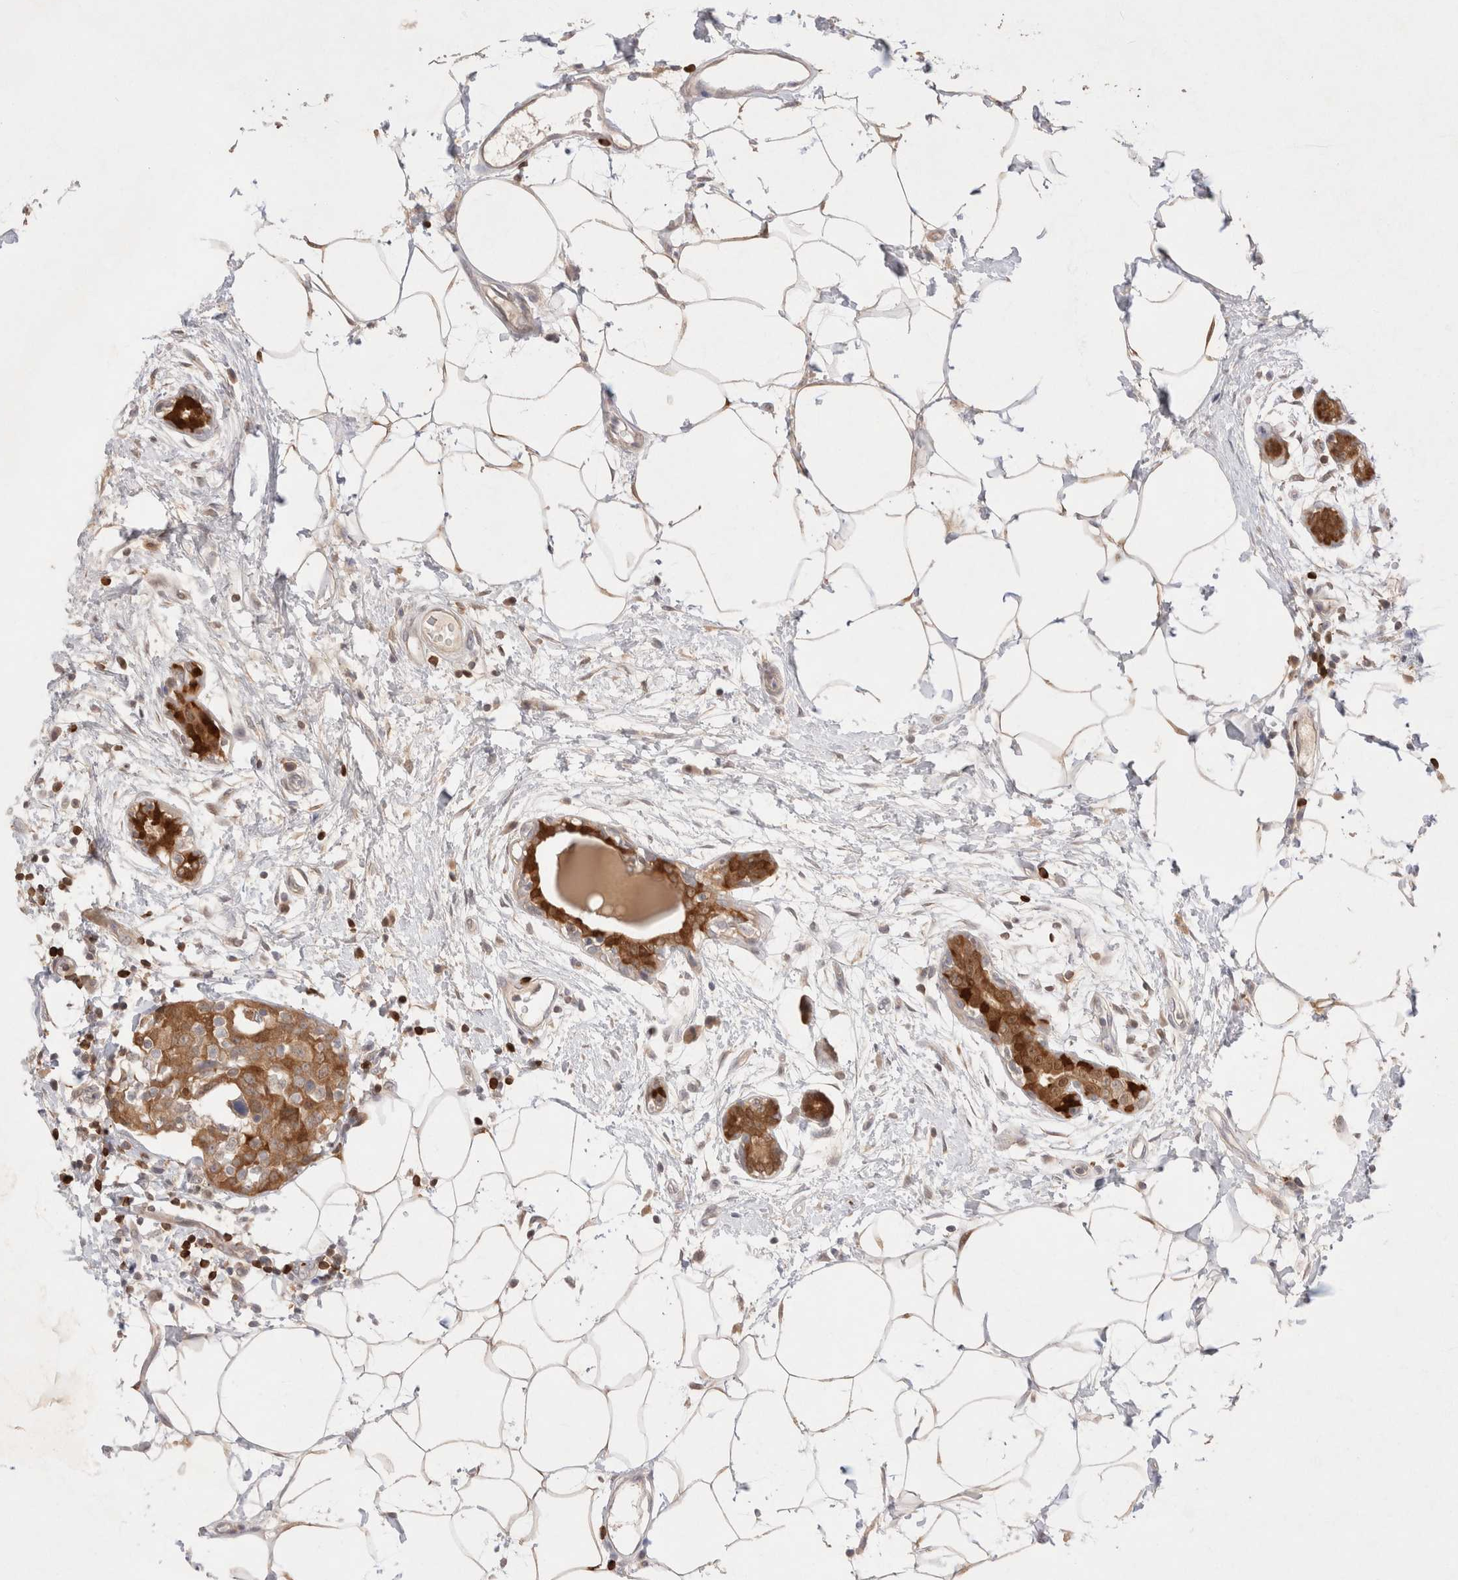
{"staining": {"intensity": "moderate", "quantity": ">75%", "location": "cytoplasmic/membranous"}, "tissue": "breast cancer", "cell_type": "Tumor cells", "image_type": "cancer", "snomed": [{"axis": "morphology", "description": "Normal tissue, NOS"}, {"axis": "morphology", "description": "Duct carcinoma"}, {"axis": "topography", "description": "Breast"}], "caption": "Tumor cells demonstrate medium levels of moderate cytoplasmic/membranous expression in about >75% of cells in breast cancer (intraductal carcinoma).", "gene": "STARD10", "patient": {"sex": "female", "age": 37}}